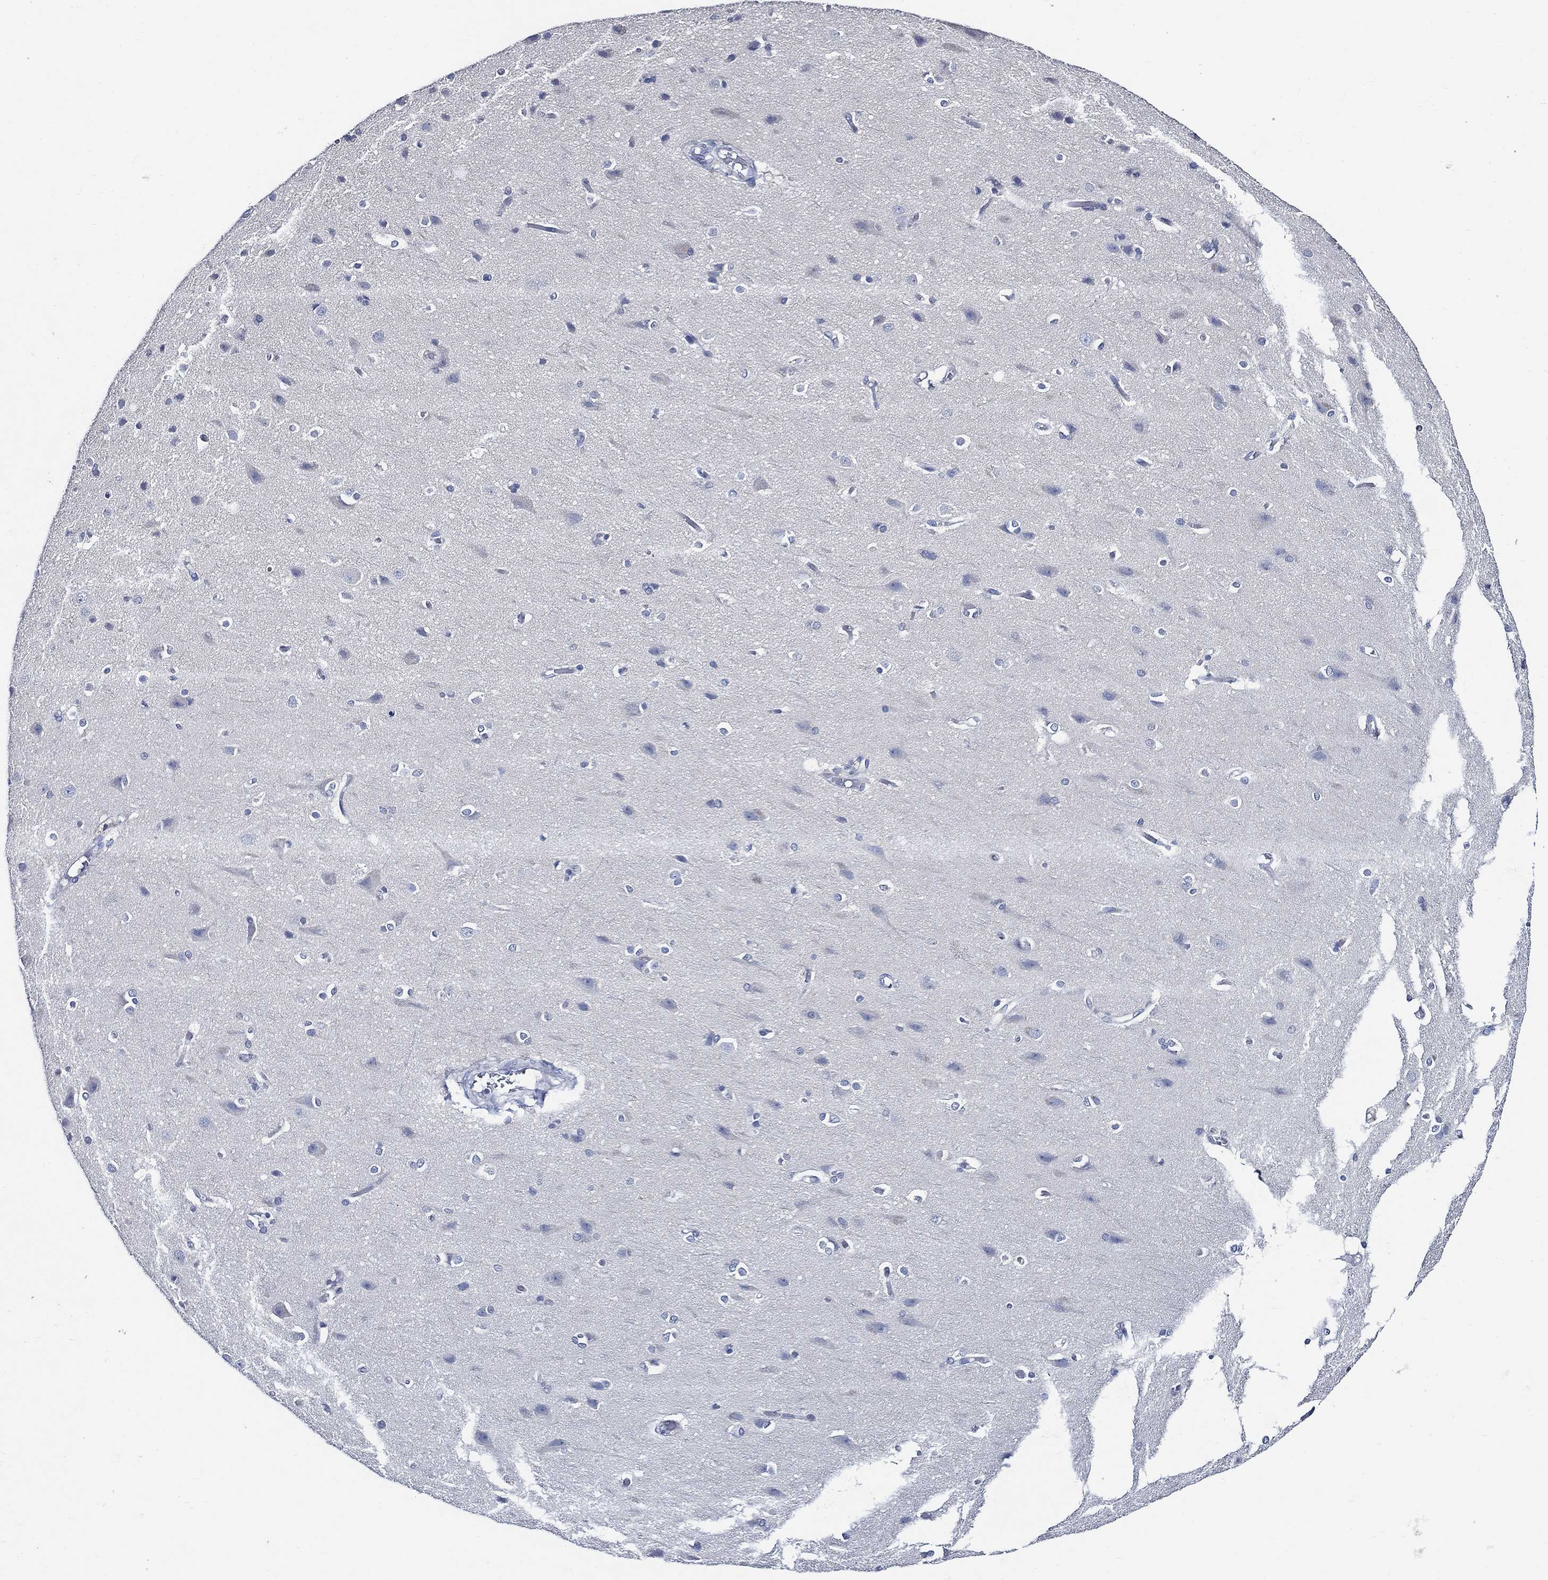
{"staining": {"intensity": "negative", "quantity": "none", "location": "none"}, "tissue": "cerebral cortex", "cell_type": "Endothelial cells", "image_type": "normal", "snomed": [{"axis": "morphology", "description": "Normal tissue, NOS"}, {"axis": "topography", "description": "Cerebral cortex"}], "caption": "High magnification brightfield microscopy of unremarkable cerebral cortex stained with DAB (brown) and counterstained with hematoxylin (blue): endothelial cells show no significant positivity.", "gene": "SKOR1", "patient": {"sex": "male", "age": 37}}